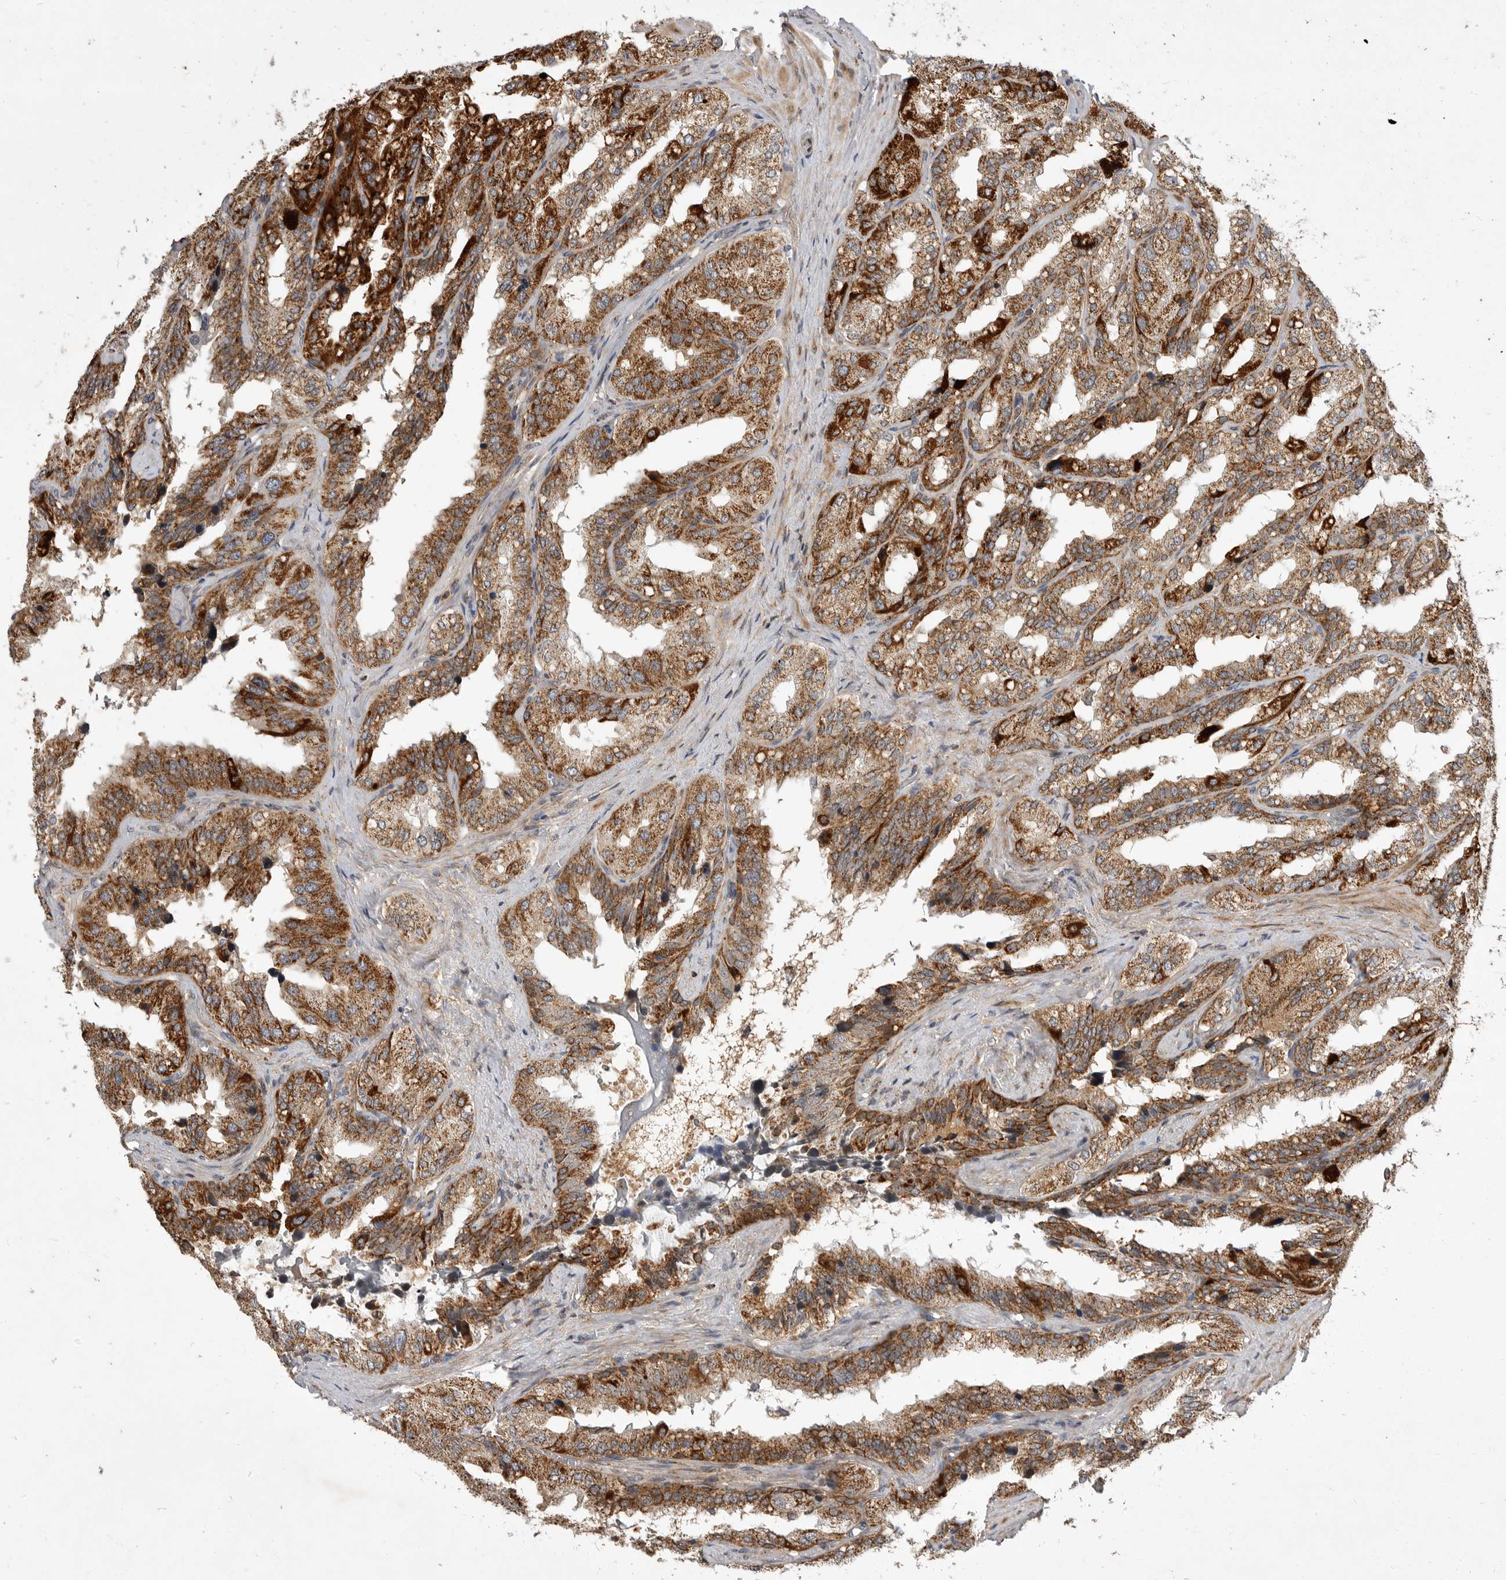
{"staining": {"intensity": "strong", "quantity": ">75%", "location": "cytoplasmic/membranous"}, "tissue": "seminal vesicle", "cell_type": "Glandular cells", "image_type": "normal", "snomed": [{"axis": "morphology", "description": "Normal tissue, NOS"}, {"axis": "topography", "description": "Prostate"}, {"axis": "topography", "description": "Seminal veicle"}], "caption": "Protein expression by immunohistochemistry (IHC) displays strong cytoplasmic/membranous staining in about >75% of glandular cells in unremarkable seminal vesicle.", "gene": "KYAT3", "patient": {"sex": "male", "age": 51}}